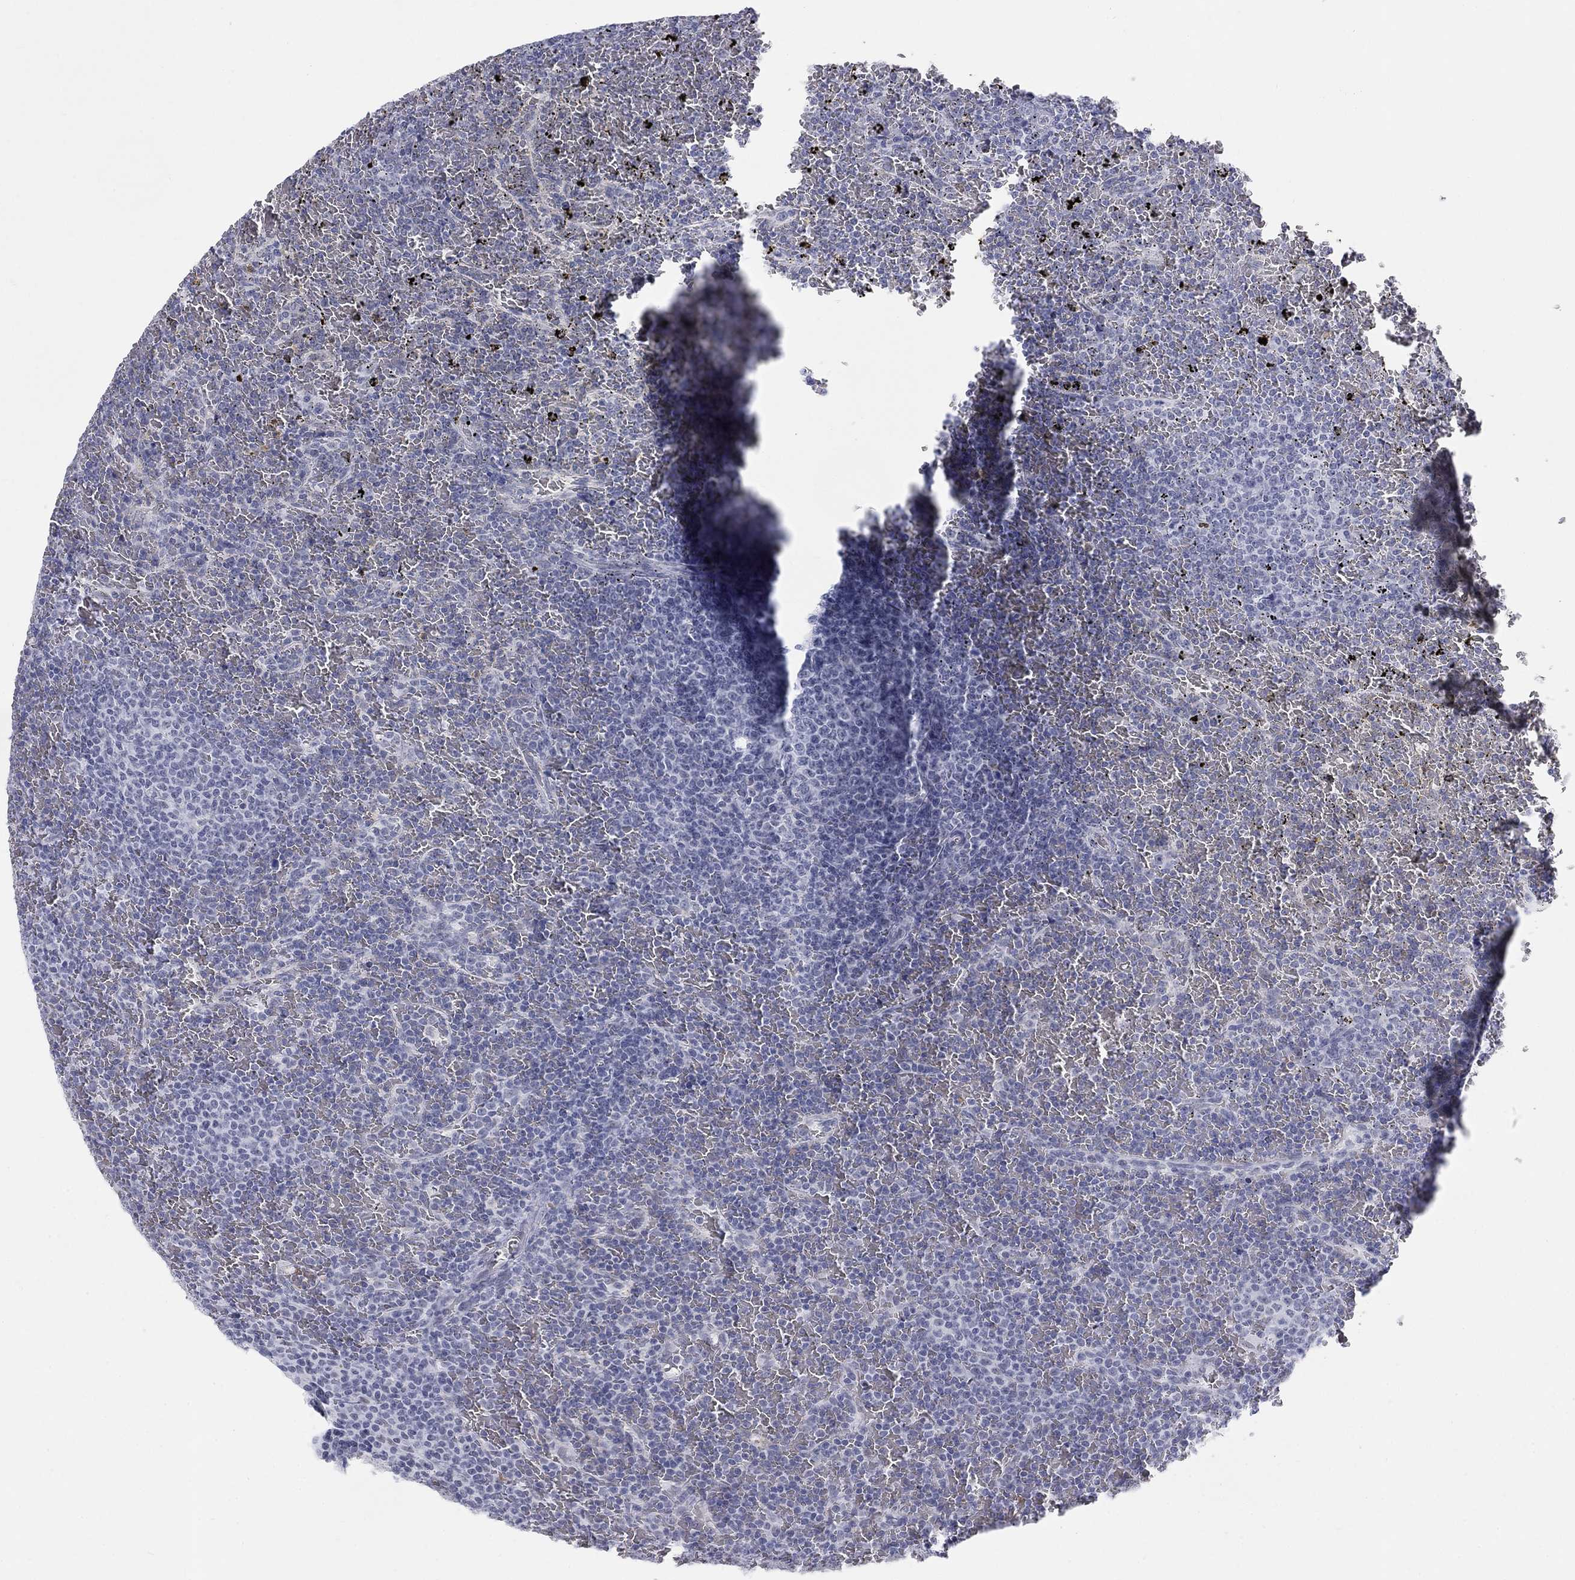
{"staining": {"intensity": "negative", "quantity": "none", "location": "none"}, "tissue": "lymphoma", "cell_type": "Tumor cells", "image_type": "cancer", "snomed": [{"axis": "morphology", "description": "Malignant lymphoma, non-Hodgkin's type, Low grade"}, {"axis": "topography", "description": "Spleen"}], "caption": "This is an immunohistochemistry histopathology image of human low-grade malignant lymphoma, non-Hodgkin's type. There is no expression in tumor cells.", "gene": "DMTN", "patient": {"sex": "female", "age": 77}}